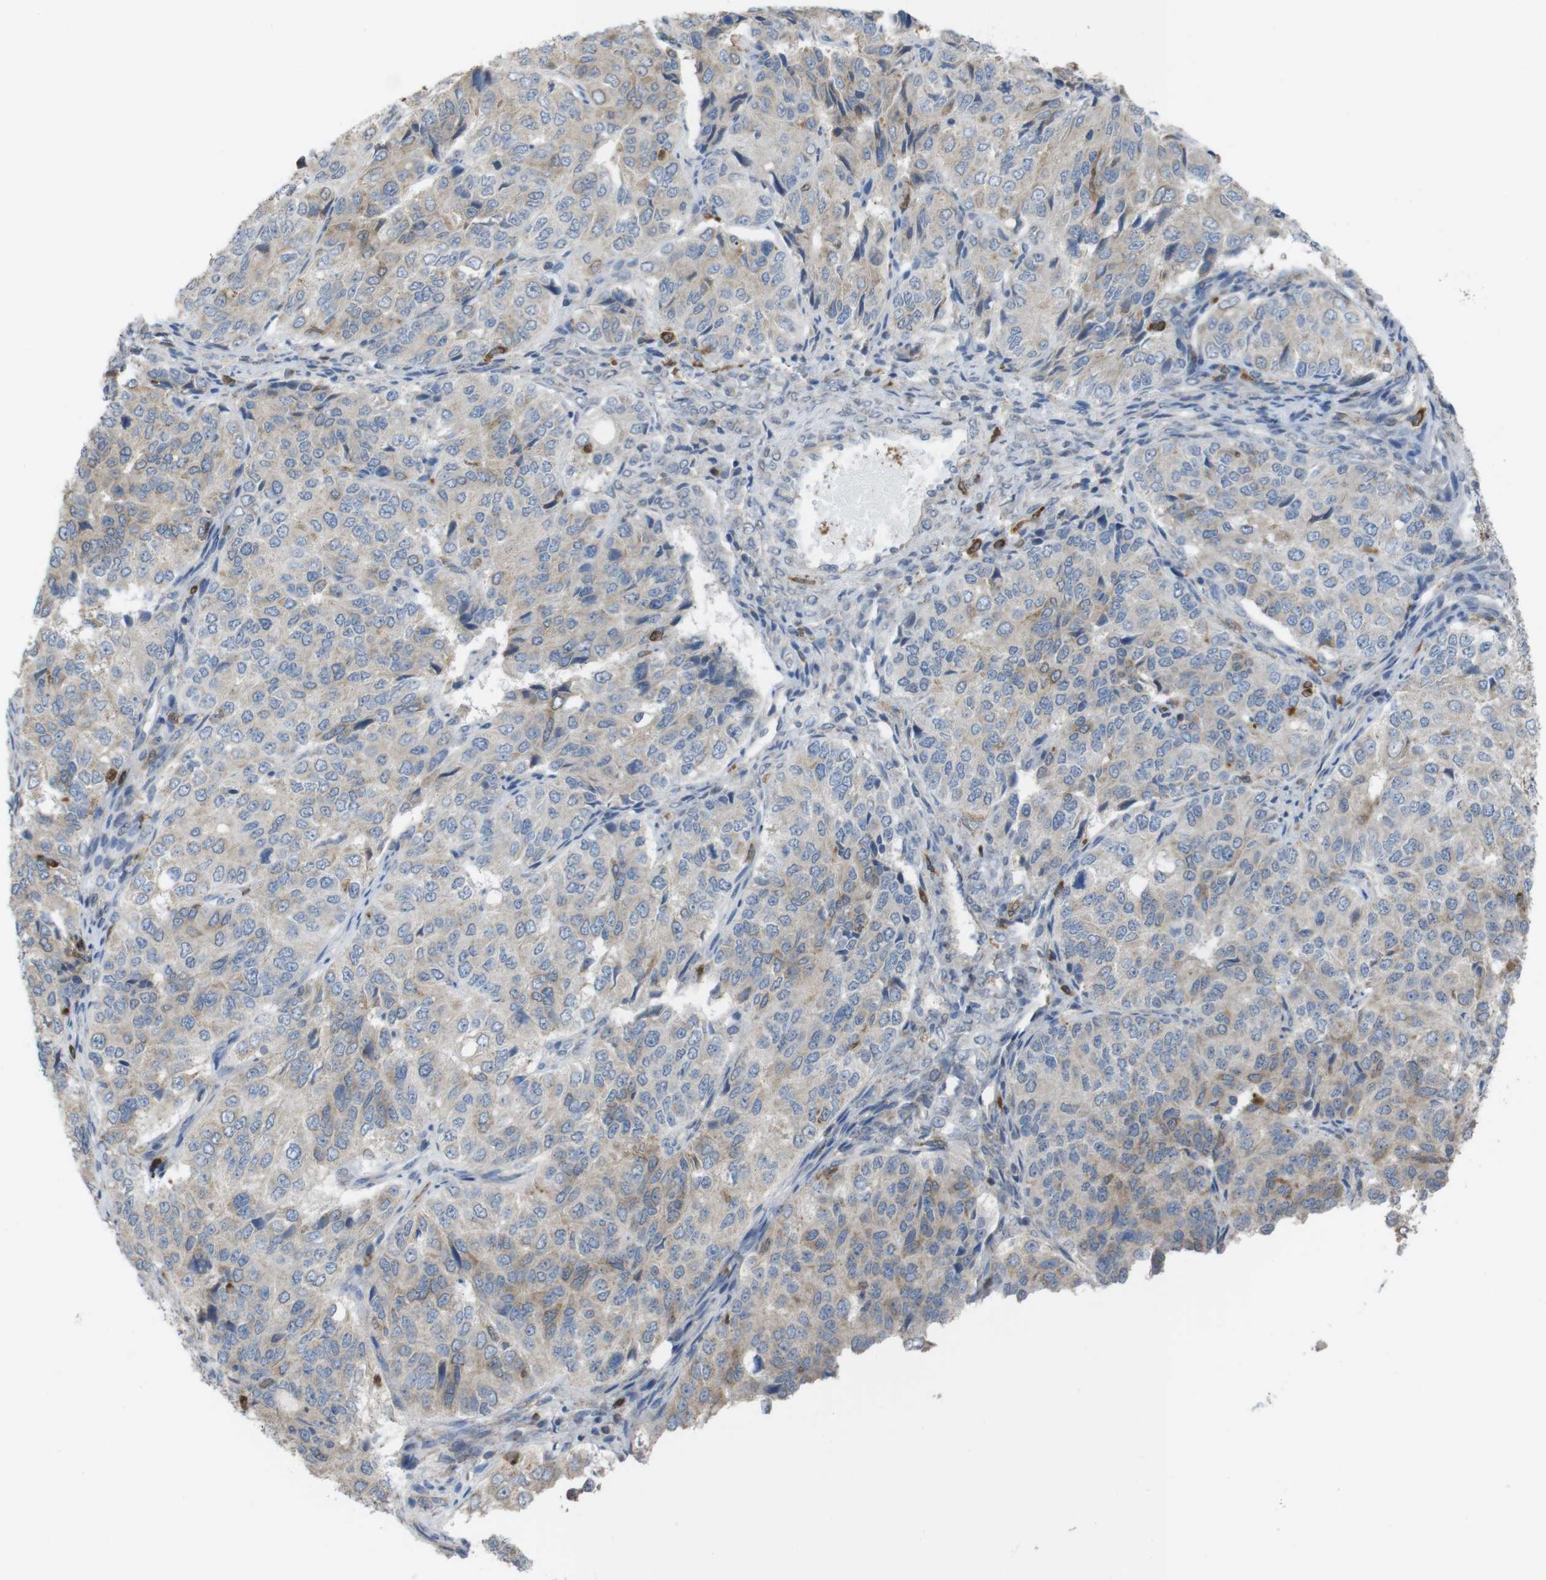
{"staining": {"intensity": "weak", "quantity": "25%-75%", "location": "cytoplasmic/membranous"}, "tissue": "ovarian cancer", "cell_type": "Tumor cells", "image_type": "cancer", "snomed": [{"axis": "morphology", "description": "Carcinoma, endometroid"}, {"axis": "topography", "description": "Ovary"}], "caption": "Immunohistochemistry (IHC) (DAB (3,3'-diaminobenzidine)) staining of ovarian cancer (endometroid carcinoma) exhibits weak cytoplasmic/membranous protein positivity in about 25%-75% of tumor cells. The staining was performed using DAB to visualize the protein expression in brown, while the nuclei were stained in blue with hematoxylin (Magnification: 20x).", "gene": "PRKCD", "patient": {"sex": "female", "age": 51}}